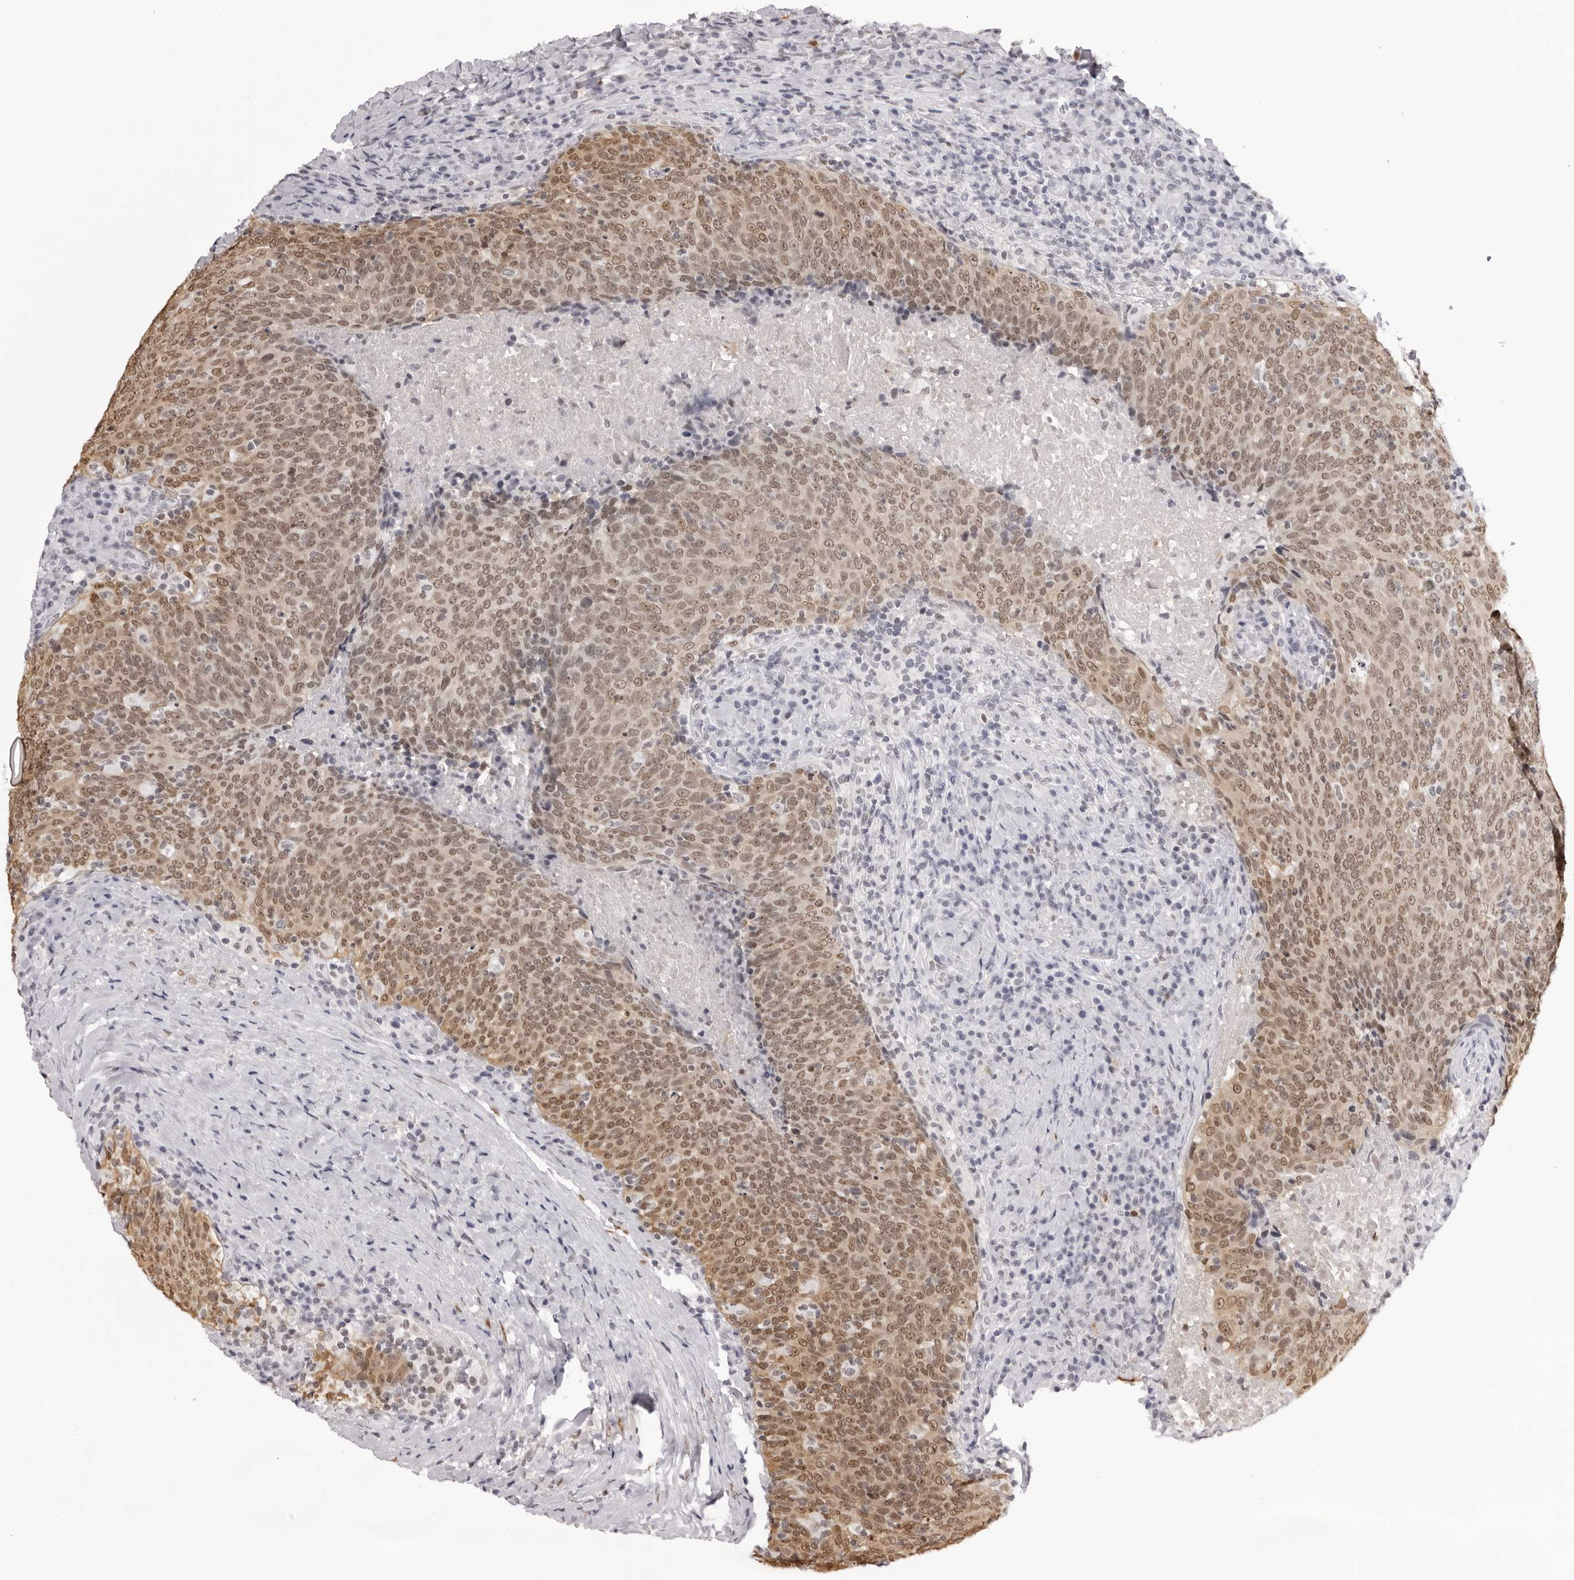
{"staining": {"intensity": "moderate", "quantity": ">75%", "location": "cytoplasmic/membranous,nuclear"}, "tissue": "head and neck cancer", "cell_type": "Tumor cells", "image_type": "cancer", "snomed": [{"axis": "morphology", "description": "Squamous cell carcinoma, NOS"}, {"axis": "morphology", "description": "Squamous cell carcinoma, metastatic, NOS"}, {"axis": "topography", "description": "Lymph node"}, {"axis": "topography", "description": "Head-Neck"}], "caption": "Human head and neck cancer (squamous cell carcinoma) stained for a protein (brown) demonstrates moderate cytoplasmic/membranous and nuclear positive staining in approximately >75% of tumor cells.", "gene": "HSPA4", "patient": {"sex": "male", "age": 62}}